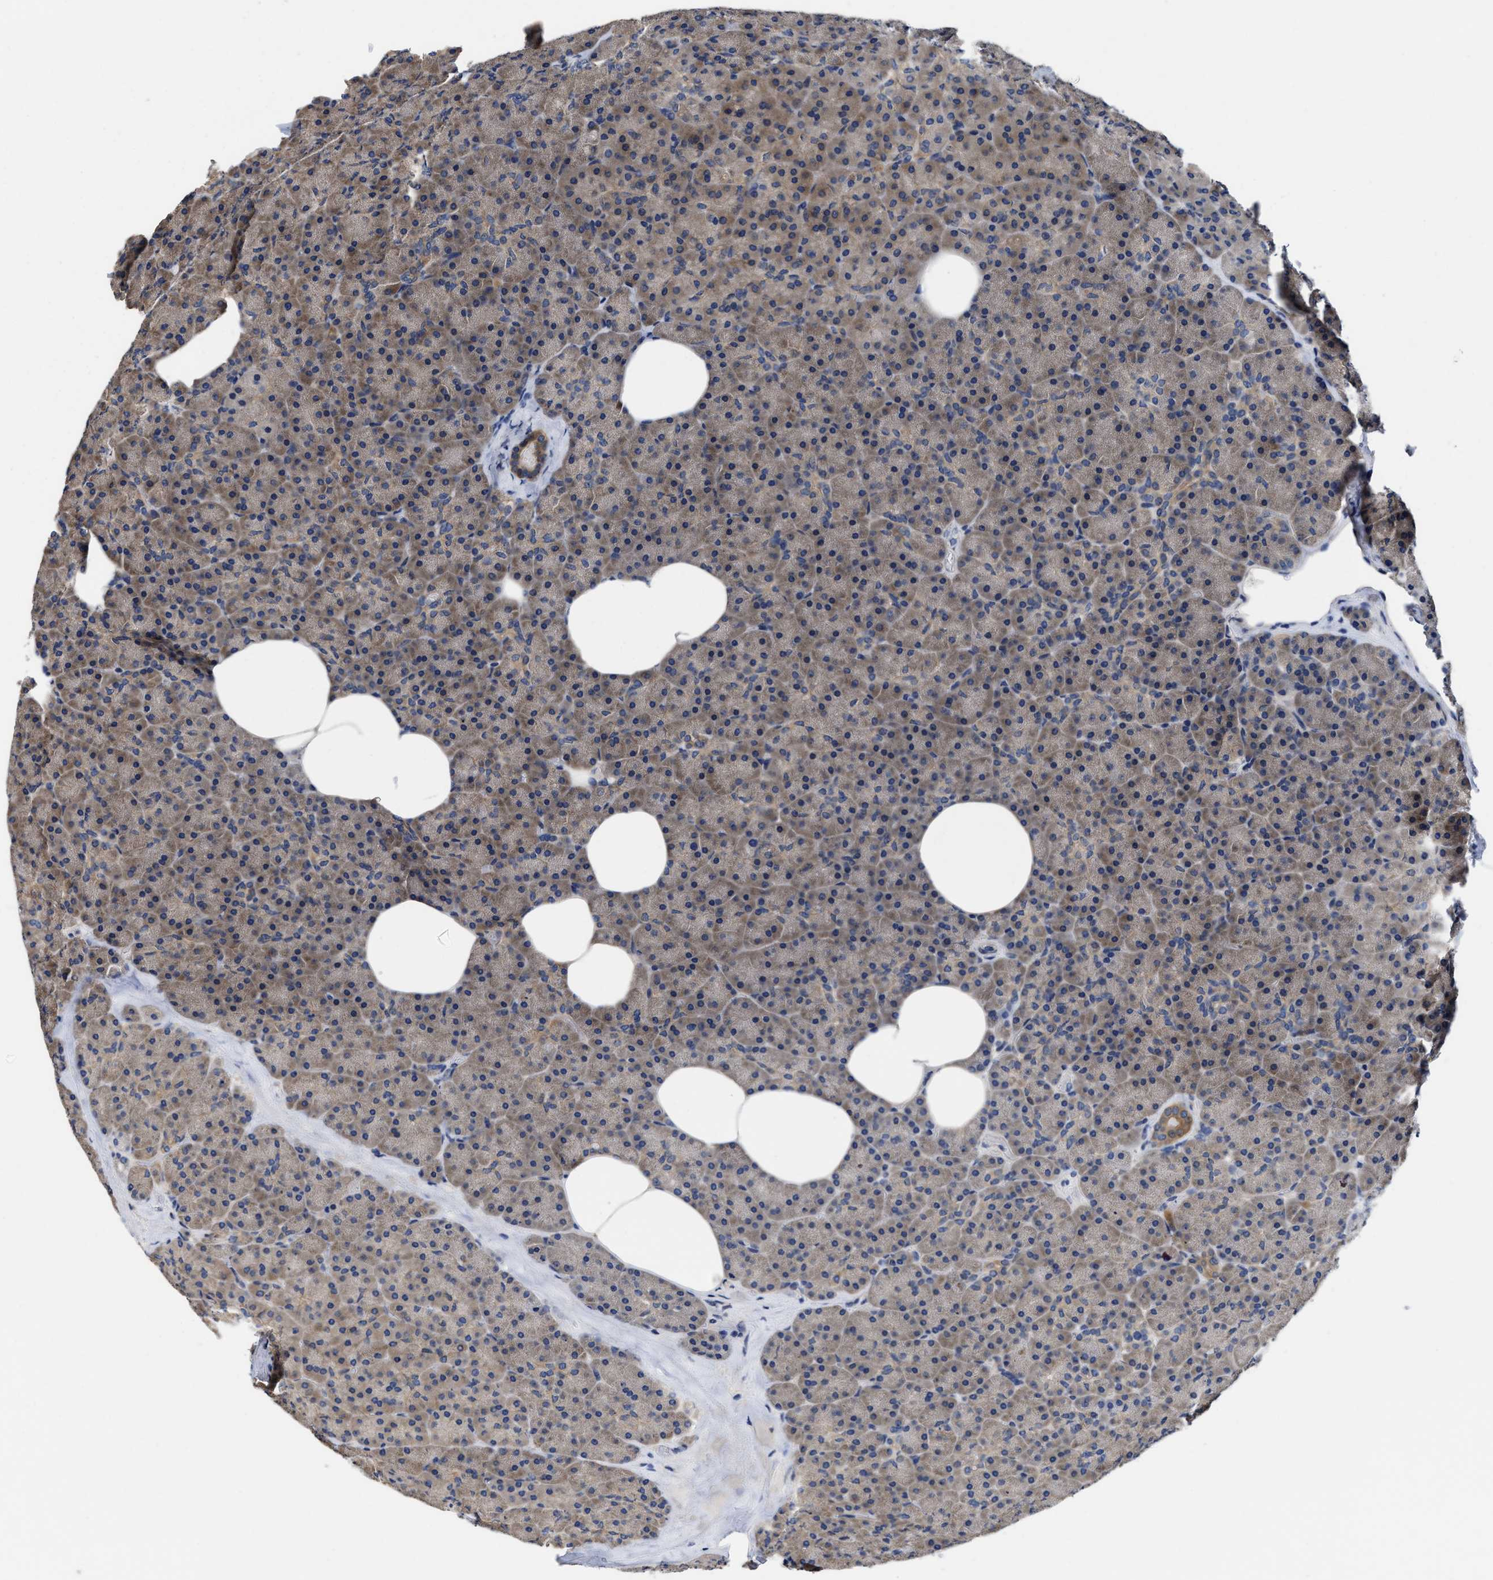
{"staining": {"intensity": "weak", "quantity": ">75%", "location": "cytoplasmic/membranous"}, "tissue": "pancreas", "cell_type": "Exocrine glandular cells", "image_type": "normal", "snomed": [{"axis": "morphology", "description": "Normal tissue, NOS"}, {"axis": "morphology", "description": "Carcinoid, malignant, NOS"}, {"axis": "topography", "description": "Pancreas"}], "caption": "Protein positivity by IHC shows weak cytoplasmic/membranous positivity in approximately >75% of exocrine glandular cells in normal pancreas.", "gene": "TRAF6", "patient": {"sex": "female", "age": 35}}